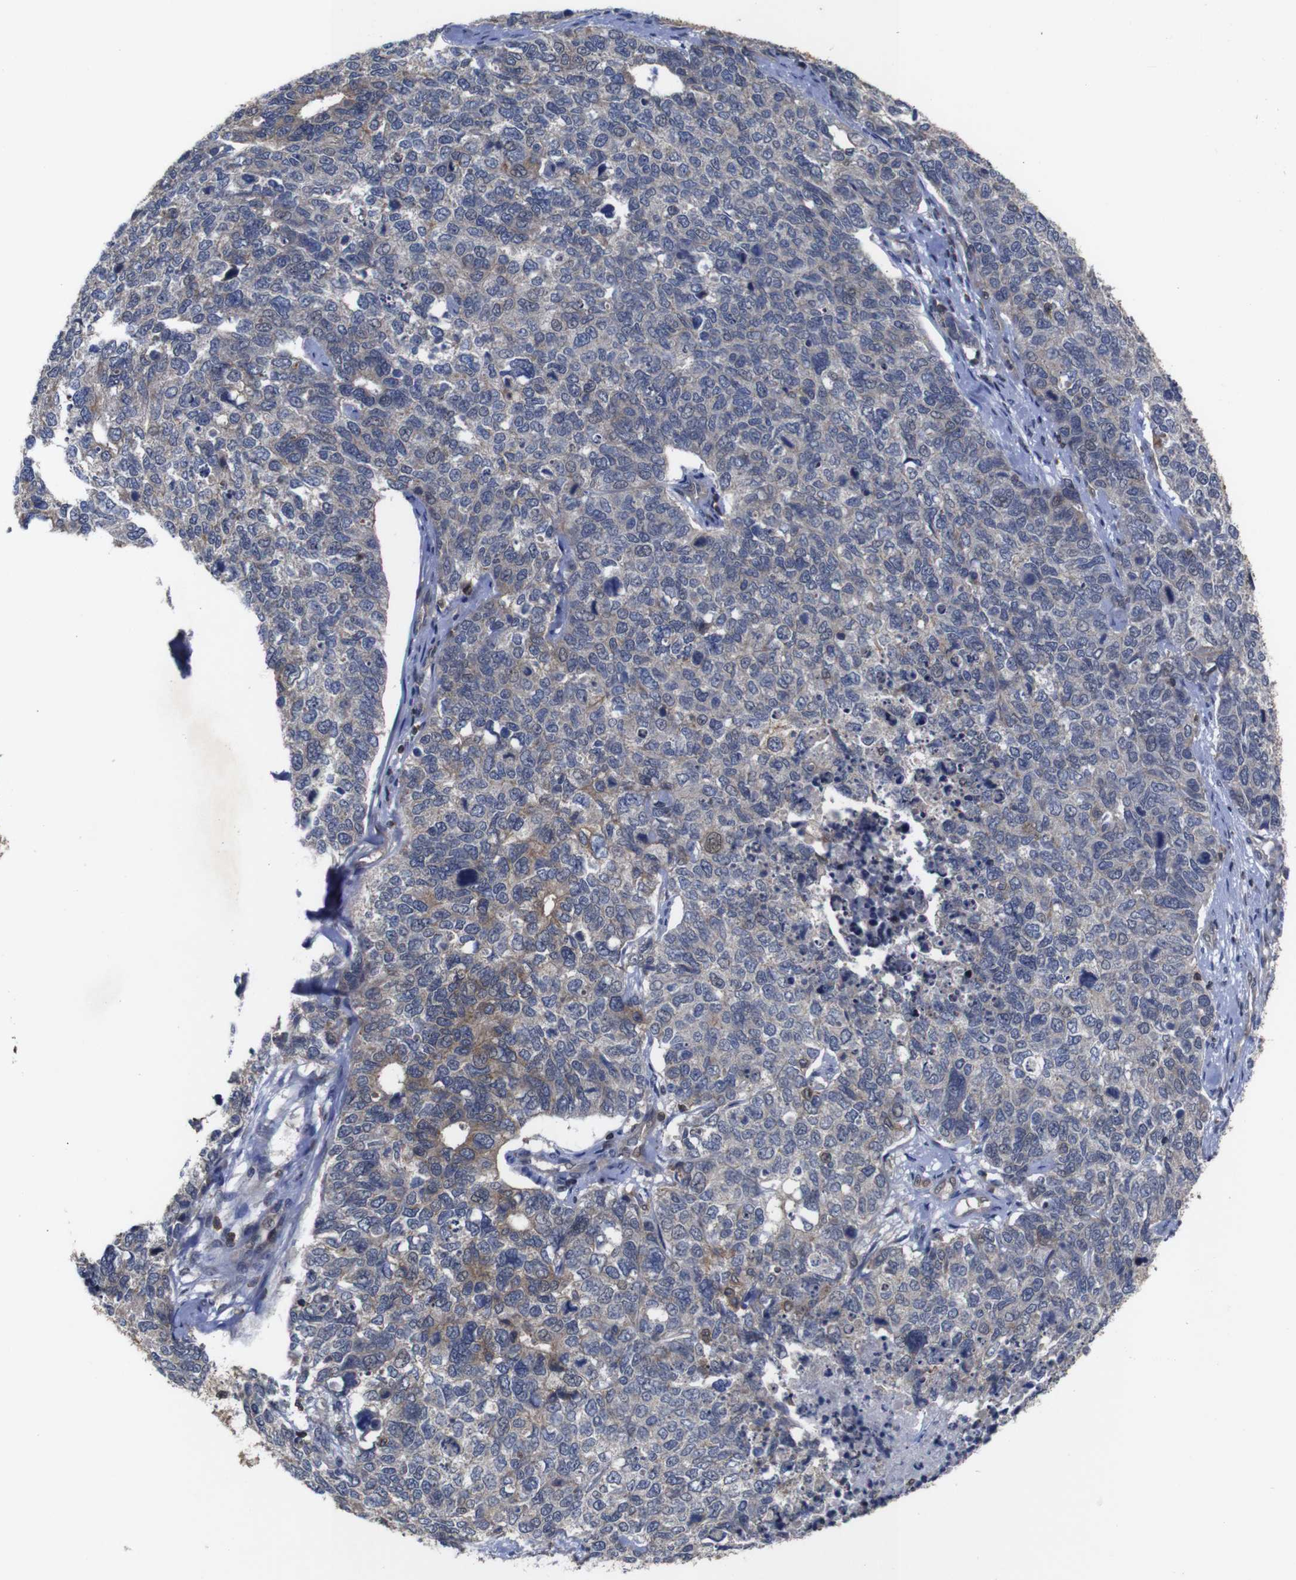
{"staining": {"intensity": "moderate", "quantity": "<25%", "location": "cytoplasmic/membranous"}, "tissue": "cervical cancer", "cell_type": "Tumor cells", "image_type": "cancer", "snomed": [{"axis": "morphology", "description": "Squamous cell carcinoma, NOS"}, {"axis": "topography", "description": "Cervix"}], "caption": "Approximately <25% of tumor cells in human squamous cell carcinoma (cervical) reveal moderate cytoplasmic/membranous protein expression as visualized by brown immunohistochemical staining.", "gene": "BRWD3", "patient": {"sex": "female", "age": 63}}